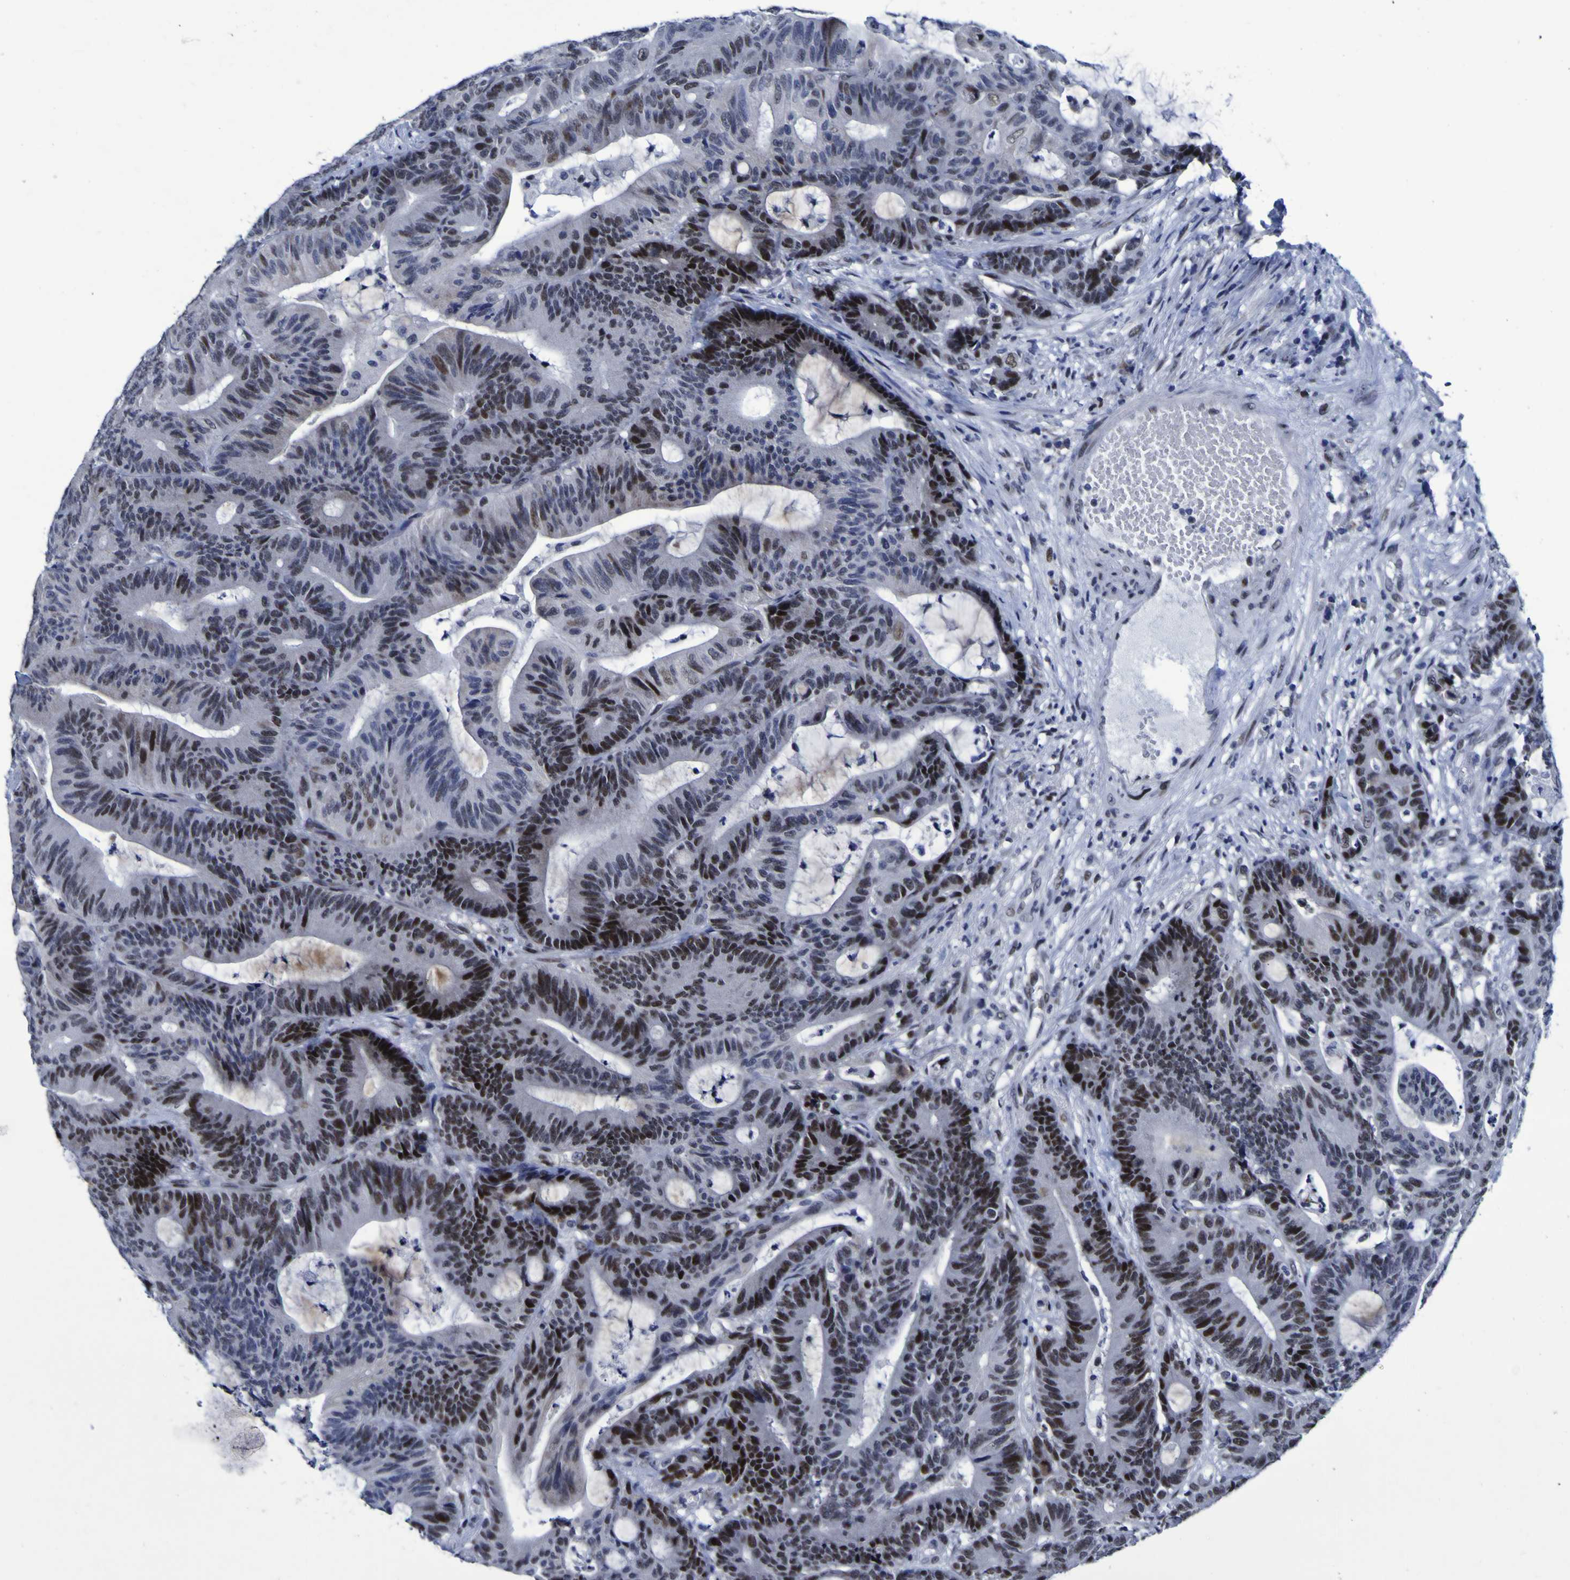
{"staining": {"intensity": "strong", "quantity": "25%-75%", "location": "nuclear"}, "tissue": "colorectal cancer", "cell_type": "Tumor cells", "image_type": "cancer", "snomed": [{"axis": "morphology", "description": "Adenocarcinoma, NOS"}, {"axis": "topography", "description": "Colon"}], "caption": "Colorectal adenocarcinoma was stained to show a protein in brown. There is high levels of strong nuclear expression in about 25%-75% of tumor cells.", "gene": "MBD3", "patient": {"sex": "female", "age": 84}}